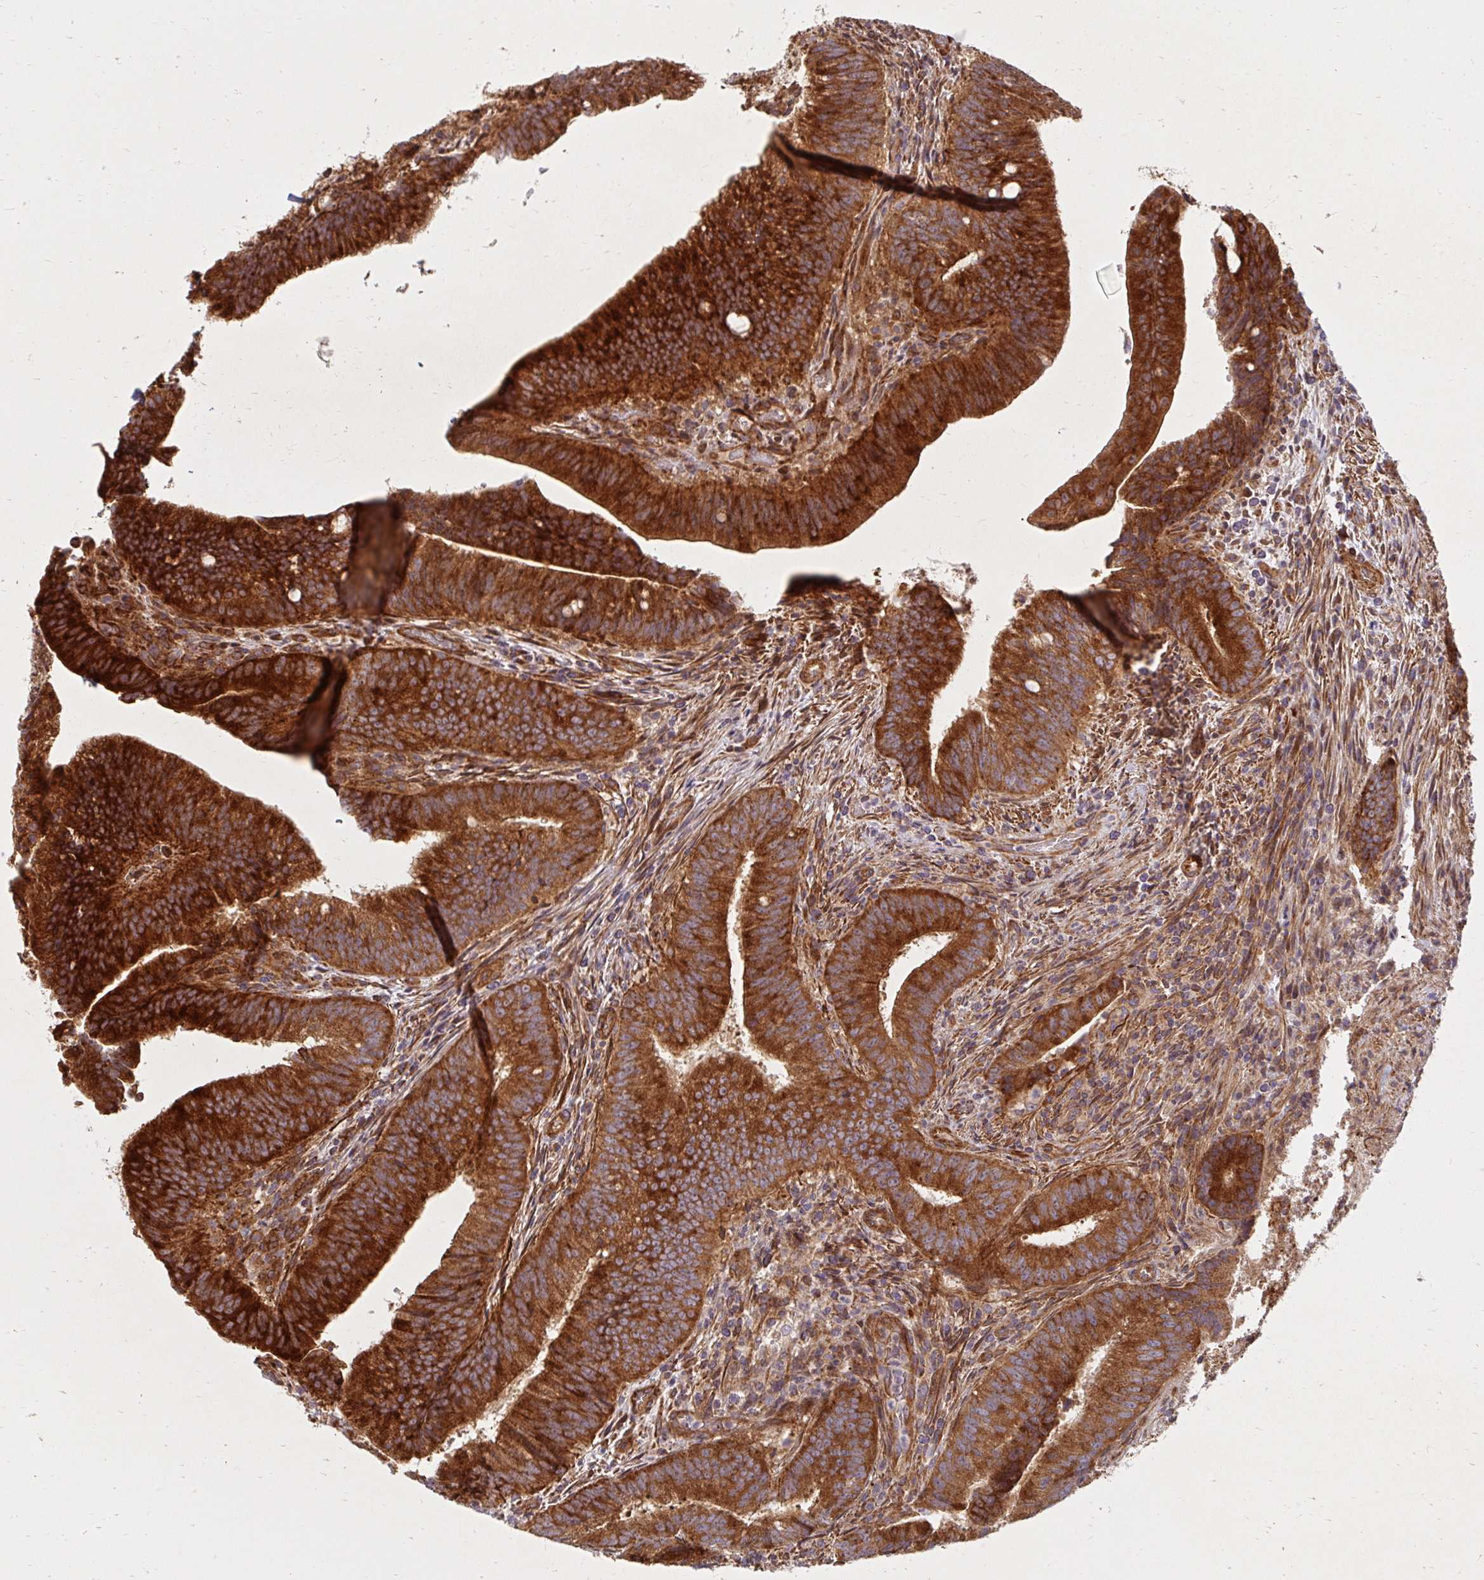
{"staining": {"intensity": "strong", "quantity": ">75%", "location": "cytoplasmic/membranous"}, "tissue": "colorectal cancer", "cell_type": "Tumor cells", "image_type": "cancer", "snomed": [{"axis": "morphology", "description": "Adenocarcinoma, NOS"}, {"axis": "topography", "description": "Colon"}], "caption": "Immunohistochemical staining of colorectal cancer (adenocarcinoma) demonstrates strong cytoplasmic/membranous protein expression in approximately >75% of tumor cells. Using DAB (3,3'-diaminobenzidine) (brown) and hematoxylin (blue) stains, captured at high magnification using brightfield microscopy.", "gene": "BTF3", "patient": {"sex": "female", "age": 43}}